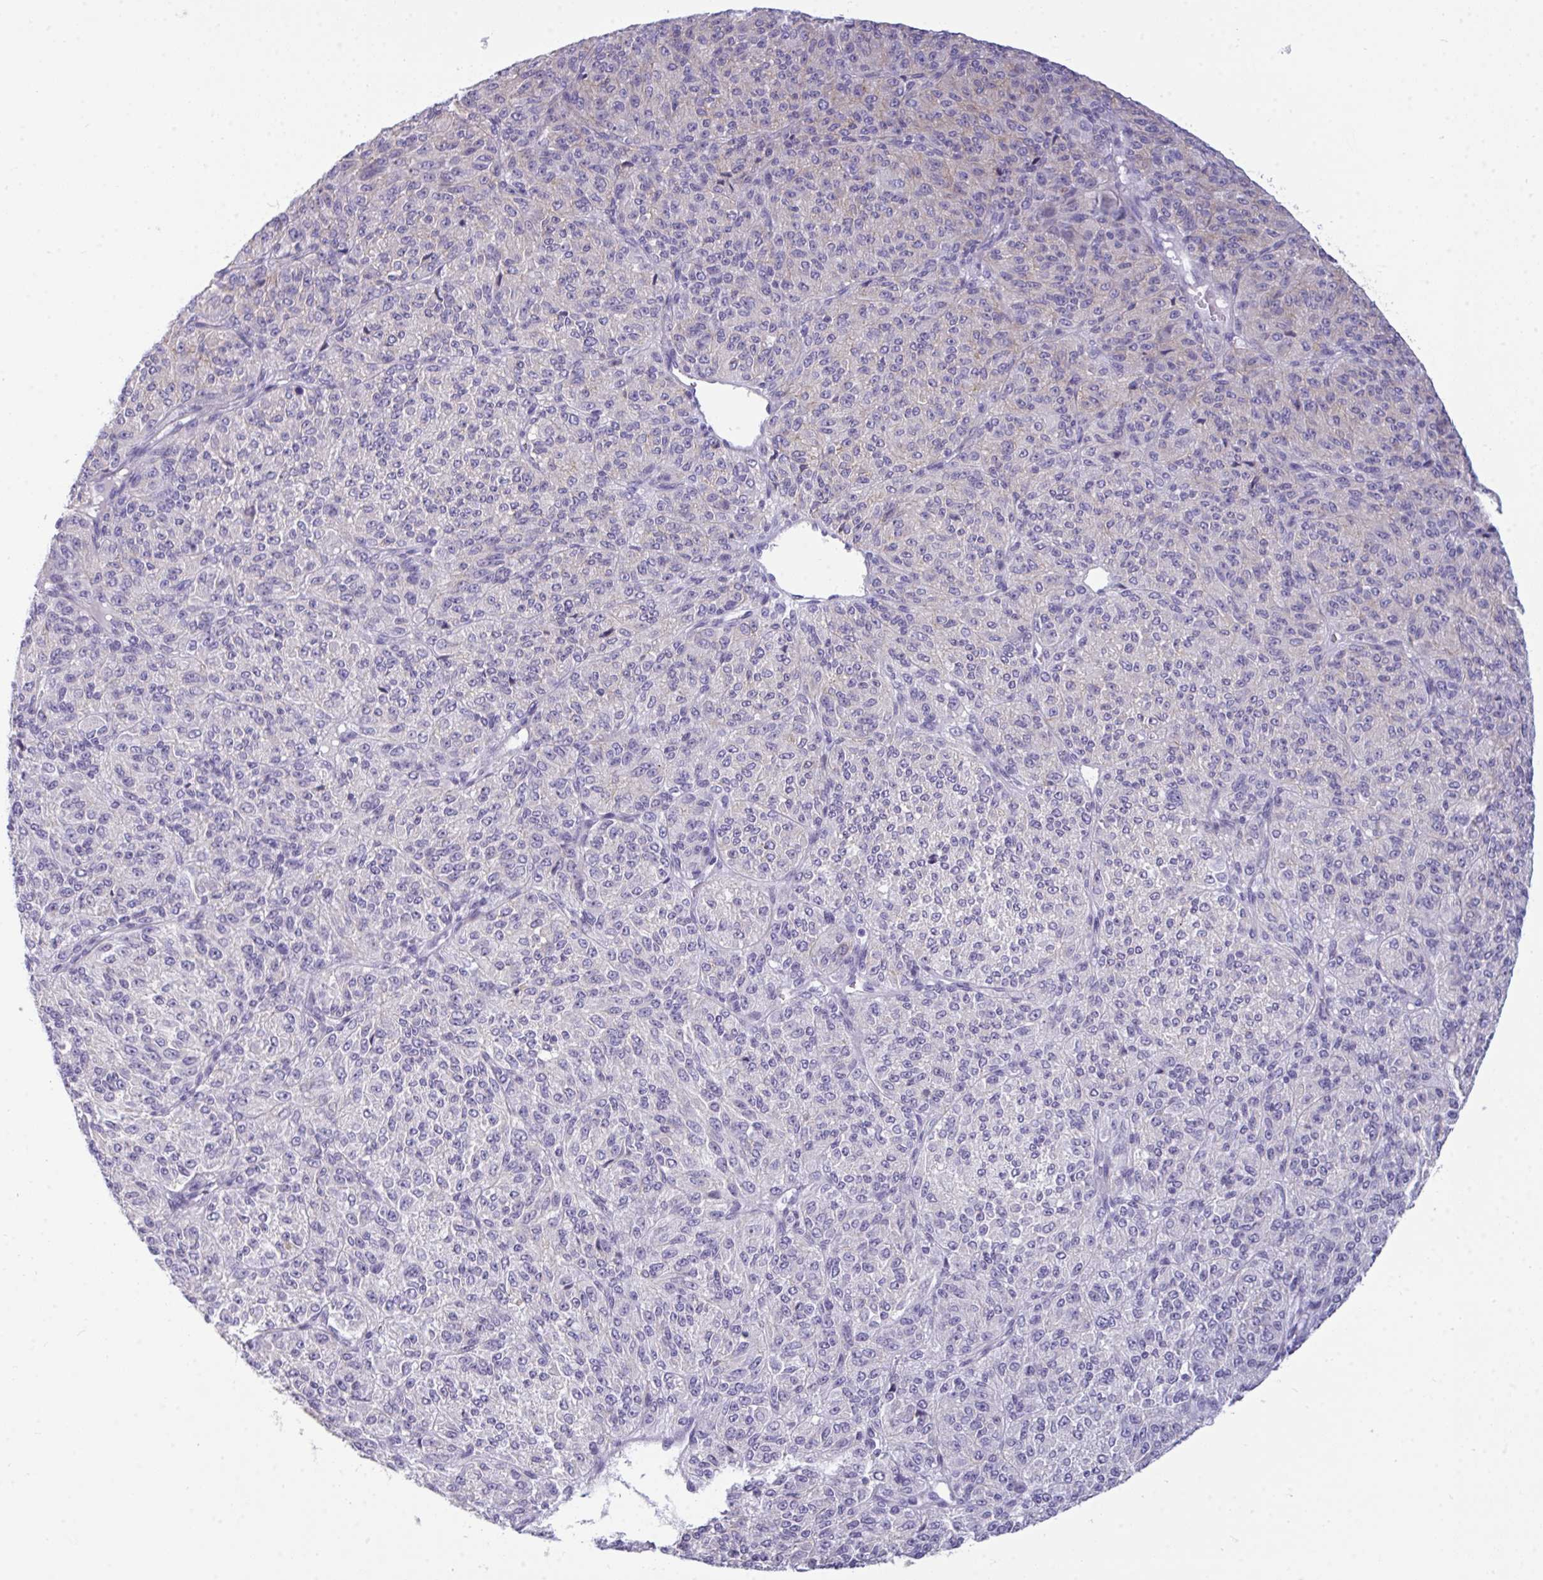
{"staining": {"intensity": "negative", "quantity": "none", "location": "none"}, "tissue": "melanoma", "cell_type": "Tumor cells", "image_type": "cancer", "snomed": [{"axis": "morphology", "description": "Malignant melanoma, Metastatic site"}, {"axis": "topography", "description": "Brain"}], "caption": "Tumor cells are negative for brown protein staining in melanoma.", "gene": "MYH10", "patient": {"sex": "female", "age": 56}}